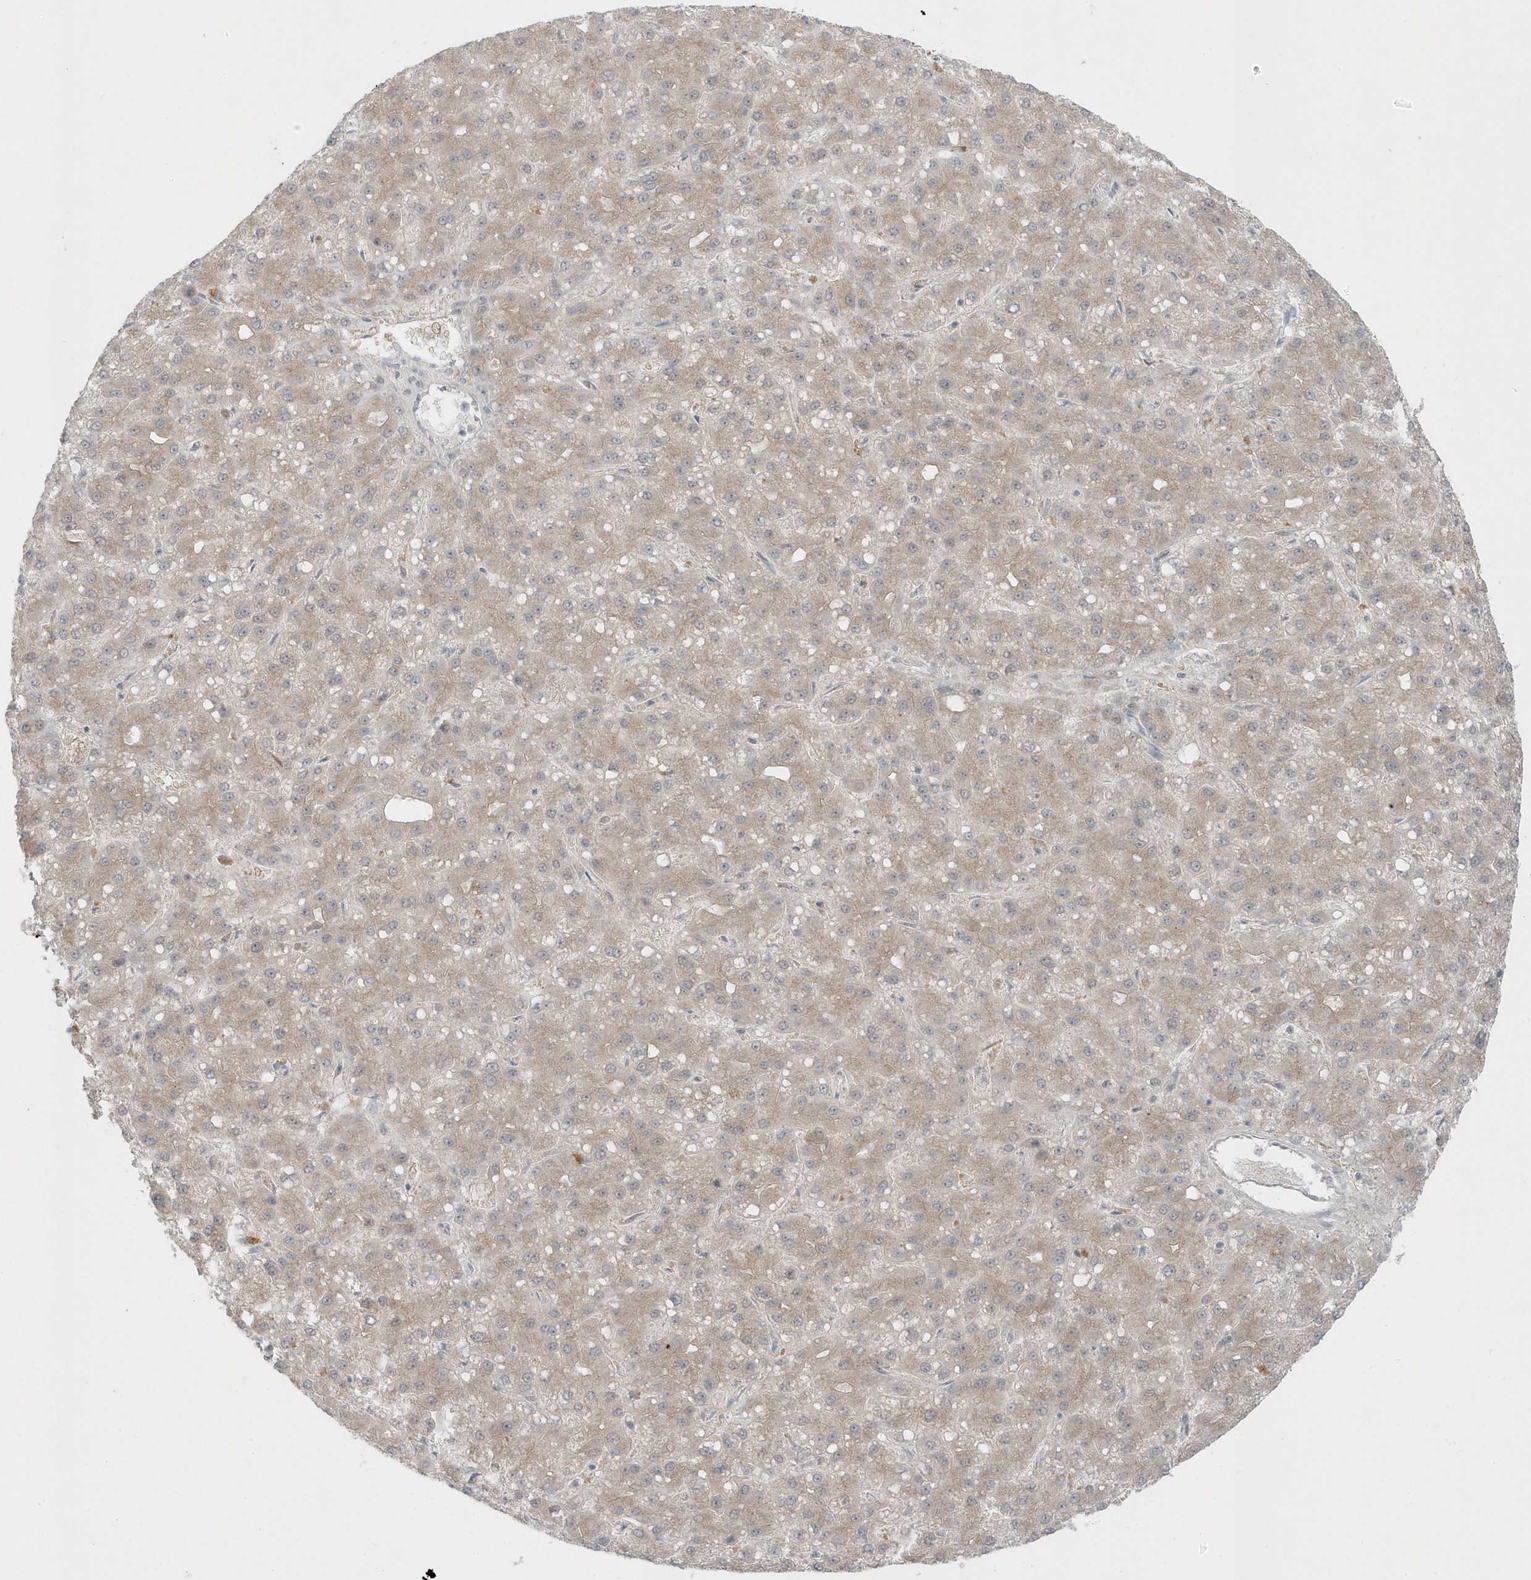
{"staining": {"intensity": "weak", "quantity": "25%-75%", "location": "cytoplasmic/membranous"}, "tissue": "liver cancer", "cell_type": "Tumor cells", "image_type": "cancer", "snomed": [{"axis": "morphology", "description": "Carcinoma, Hepatocellular, NOS"}, {"axis": "topography", "description": "Liver"}], "caption": "A low amount of weak cytoplasmic/membranous staining is appreciated in approximately 25%-75% of tumor cells in liver hepatocellular carcinoma tissue.", "gene": "PARD3B", "patient": {"sex": "male", "age": 67}}